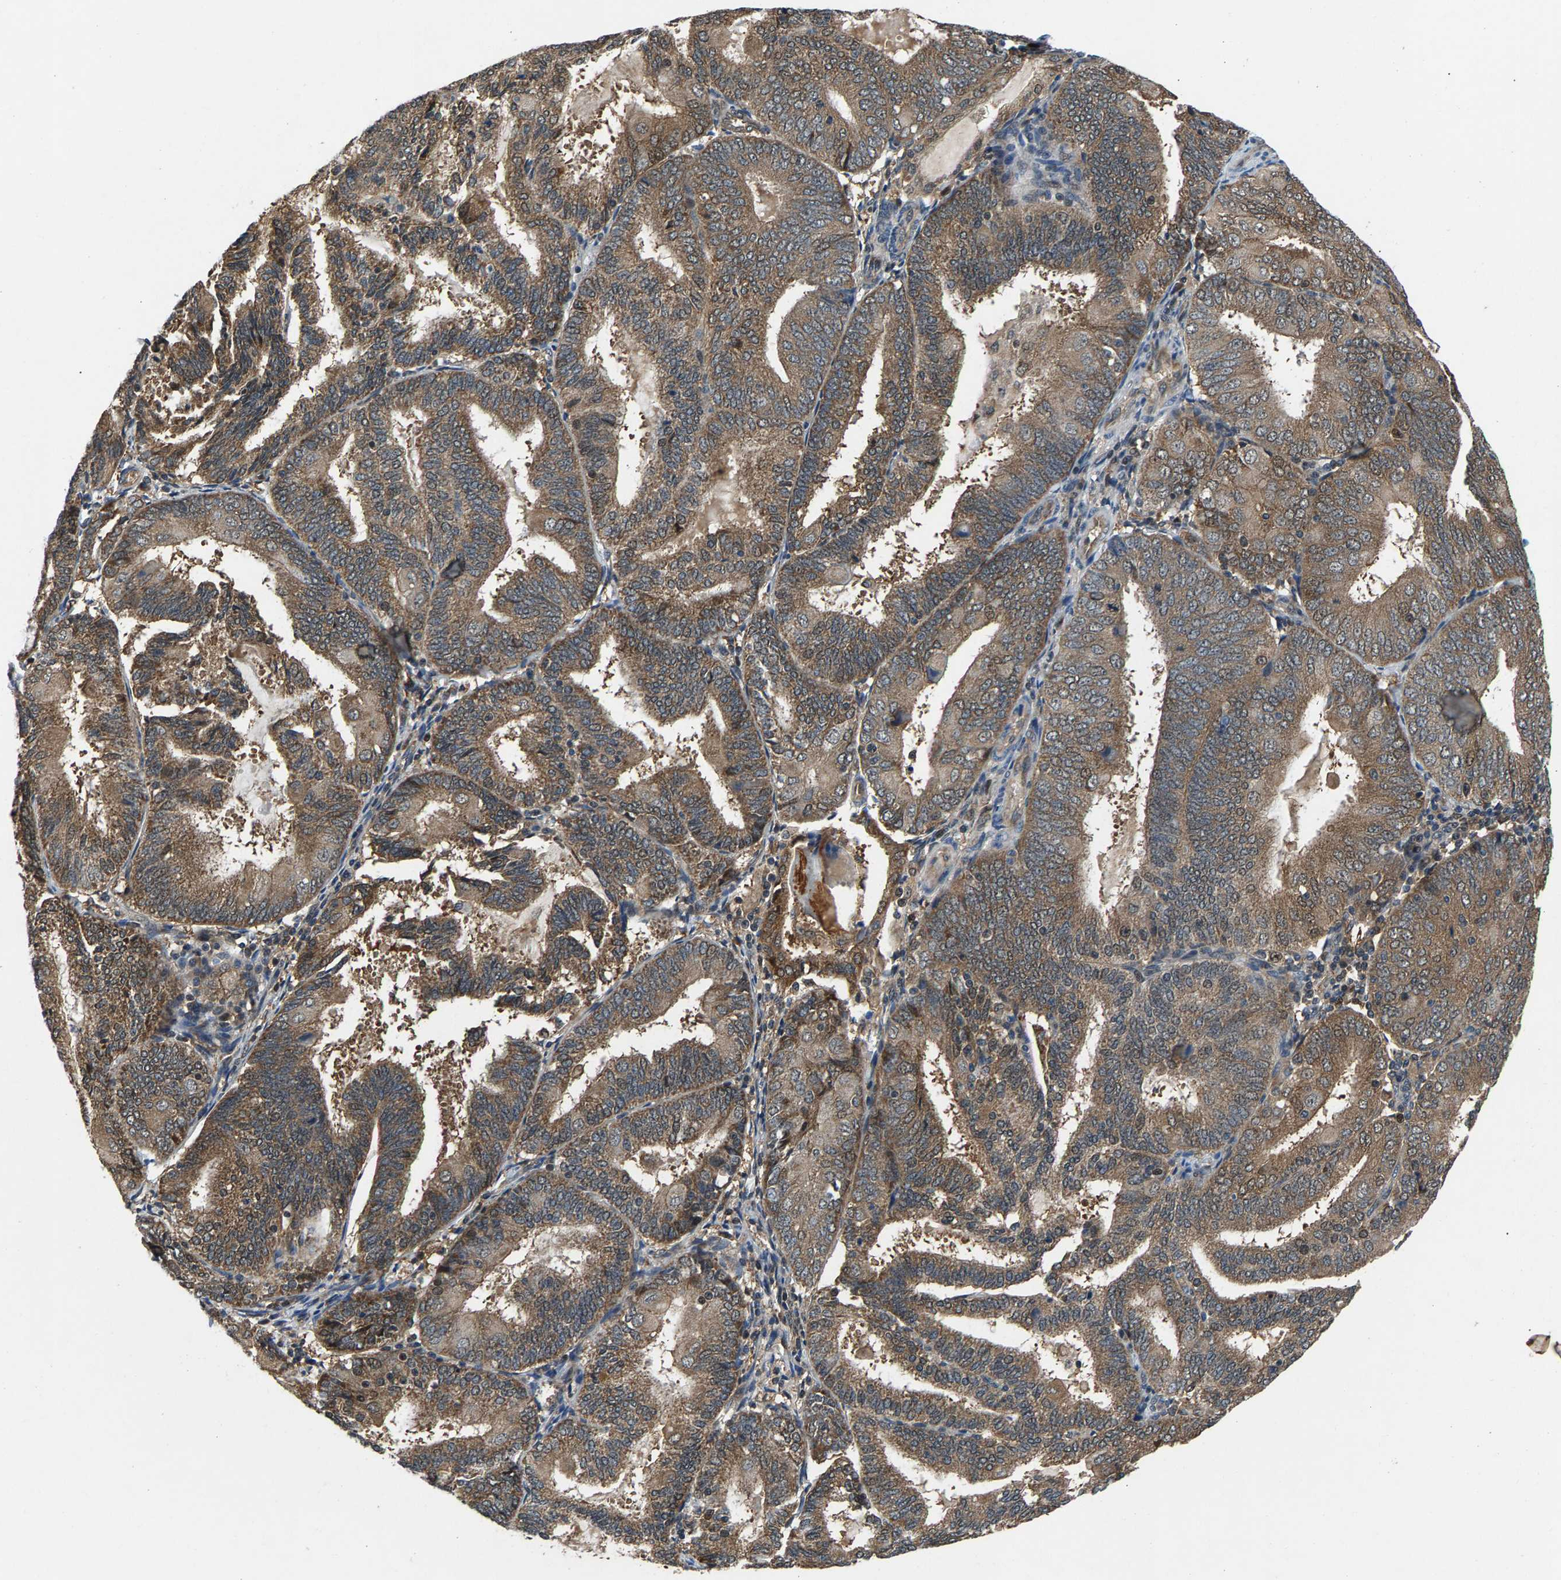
{"staining": {"intensity": "moderate", "quantity": ">75%", "location": "cytoplasmic/membranous"}, "tissue": "endometrial cancer", "cell_type": "Tumor cells", "image_type": "cancer", "snomed": [{"axis": "morphology", "description": "Adenocarcinoma, NOS"}, {"axis": "topography", "description": "Endometrium"}], "caption": "Protein staining by immunohistochemistry reveals moderate cytoplasmic/membranous staining in approximately >75% of tumor cells in endometrial cancer.", "gene": "FAM78A", "patient": {"sex": "female", "age": 81}}